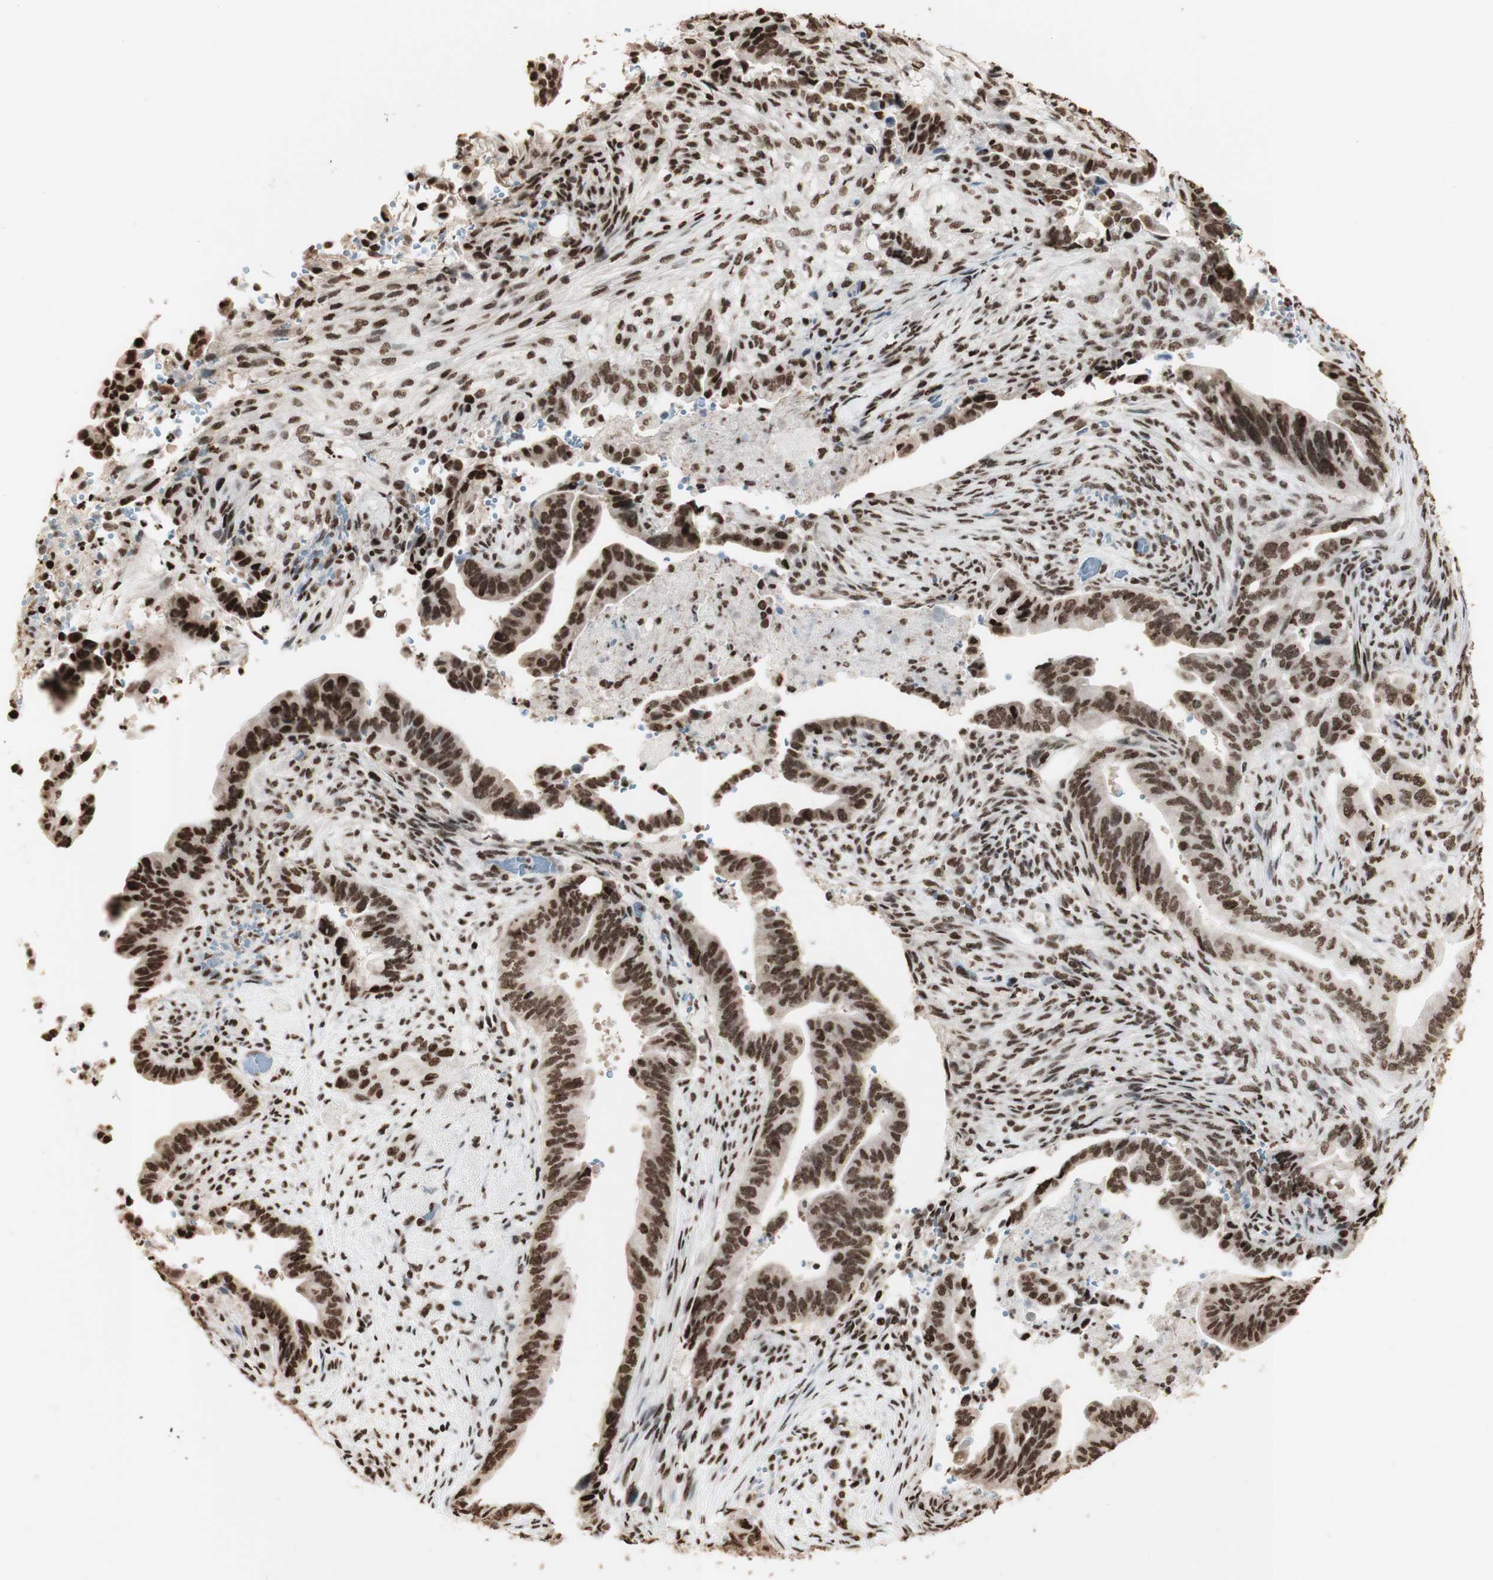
{"staining": {"intensity": "strong", "quantity": ">75%", "location": "nuclear"}, "tissue": "pancreatic cancer", "cell_type": "Tumor cells", "image_type": "cancer", "snomed": [{"axis": "morphology", "description": "Adenocarcinoma, NOS"}, {"axis": "topography", "description": "Pancreas"}], "caption": "Immunohistochemistry histopathology image of neoplastic tissue: adenocarcinoma (pancreatic) stained using IHC exhibits high levels of strong protein expression localized specifically in the nuclear of tumor cells, appearing as a nuclear brown color.", "gene": "HNRNPA2B1", "patient": {"sex": "male", "age": 70}}